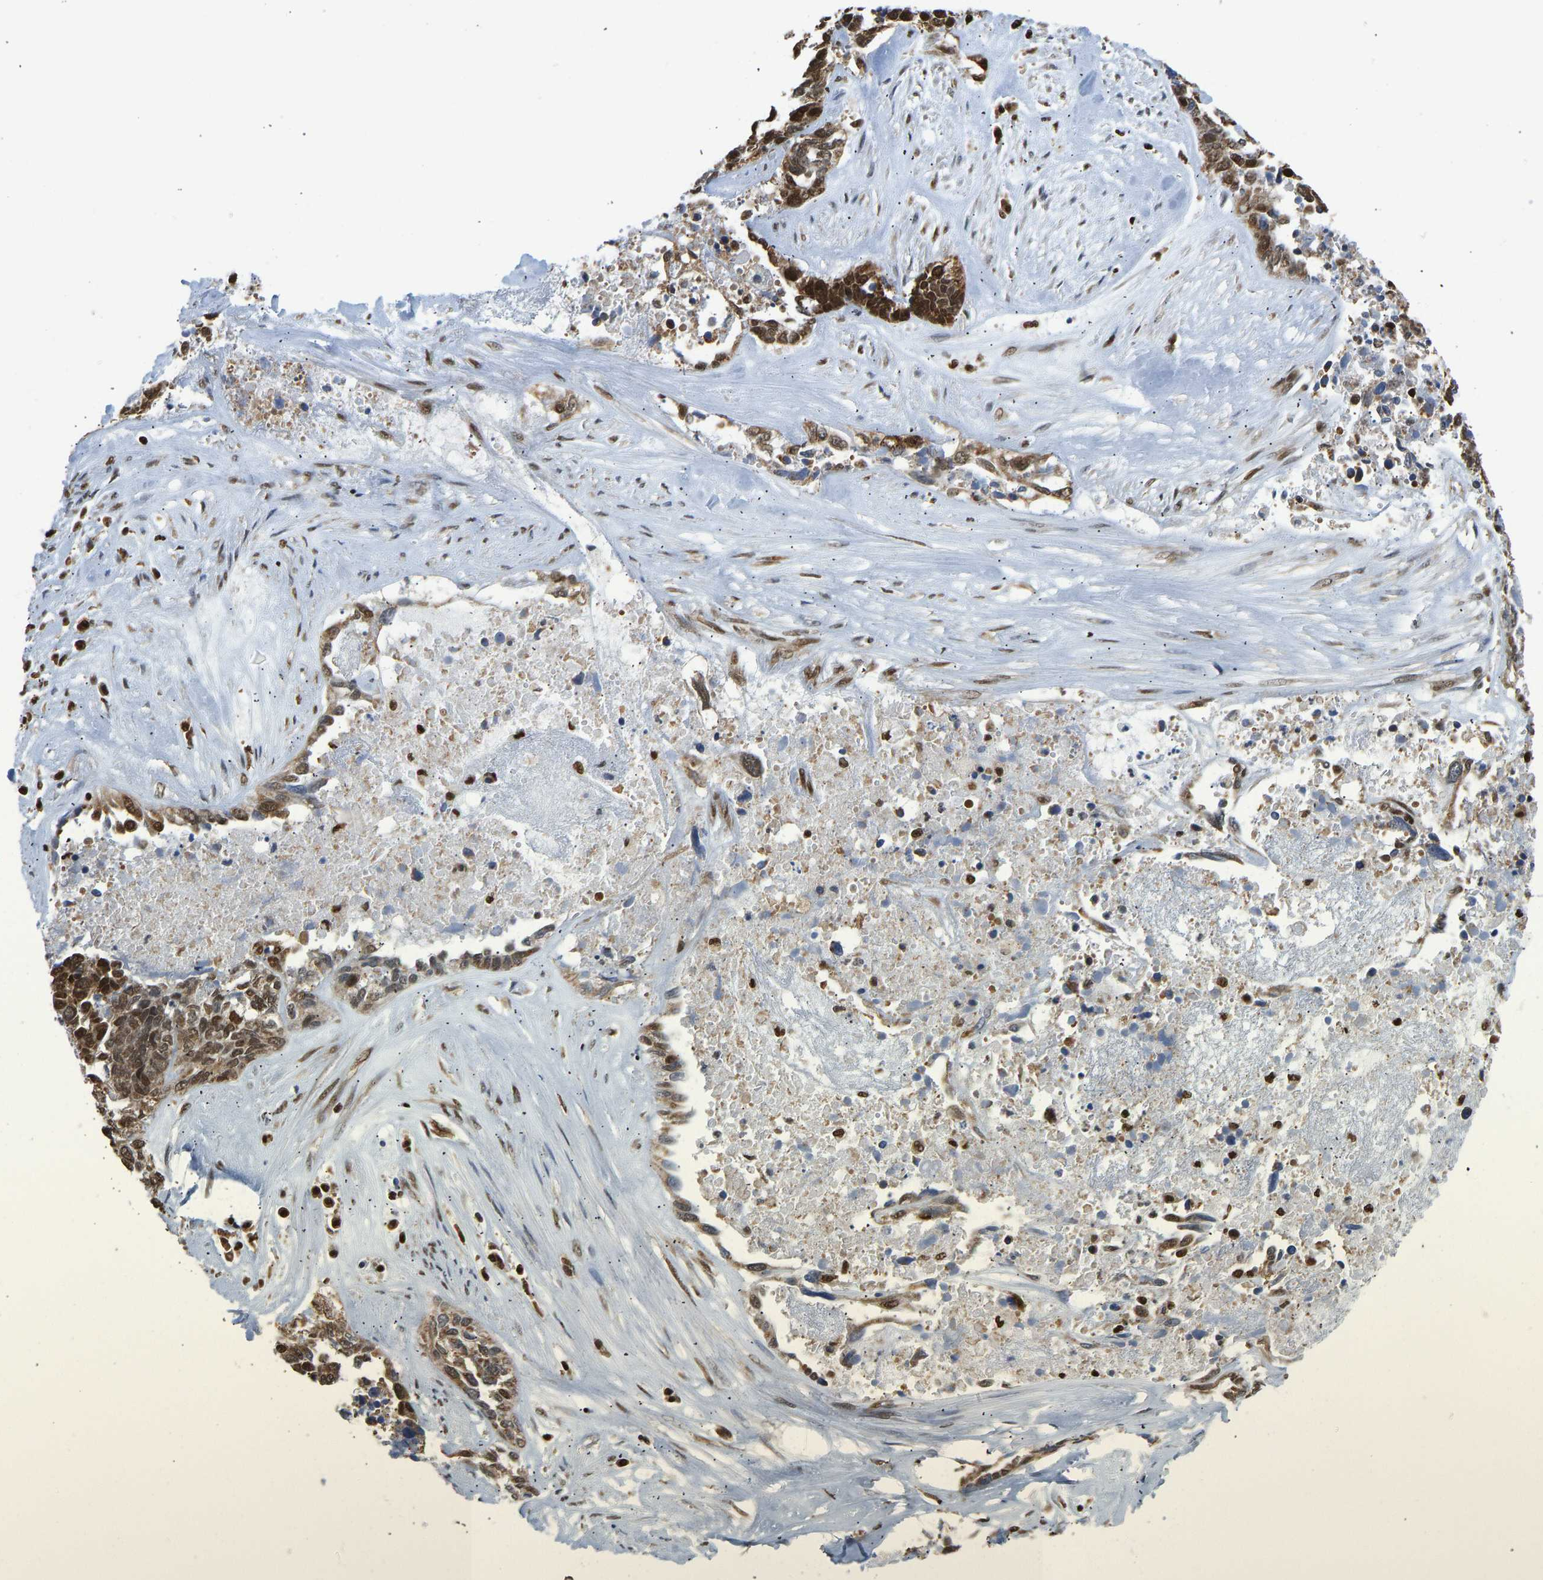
{"staining": {"intensity": "strong", "quantity": ">75%", "location": "cytoplasmic/membranous,nuclear"}, "tissue": "ovarian cancer", "cell_type": "Tumor cells", "image_type": "cancer", "snomed": [{"axis": "morphology", "description": "Cystadenocarcinoma, serous, NOS"}, {"axis": "topography", "description": "Ovary"}], "caption": "There is high levels of strong cytoplasmic/membranous and nuclear positivity in tumor cells of serous cystadenocarcinoma (ovarian), as demonstrated by immunohistochemical staining (brown color).", "gene": "ZSCAN20", "patient": {"sex": "female", "age": 44}}